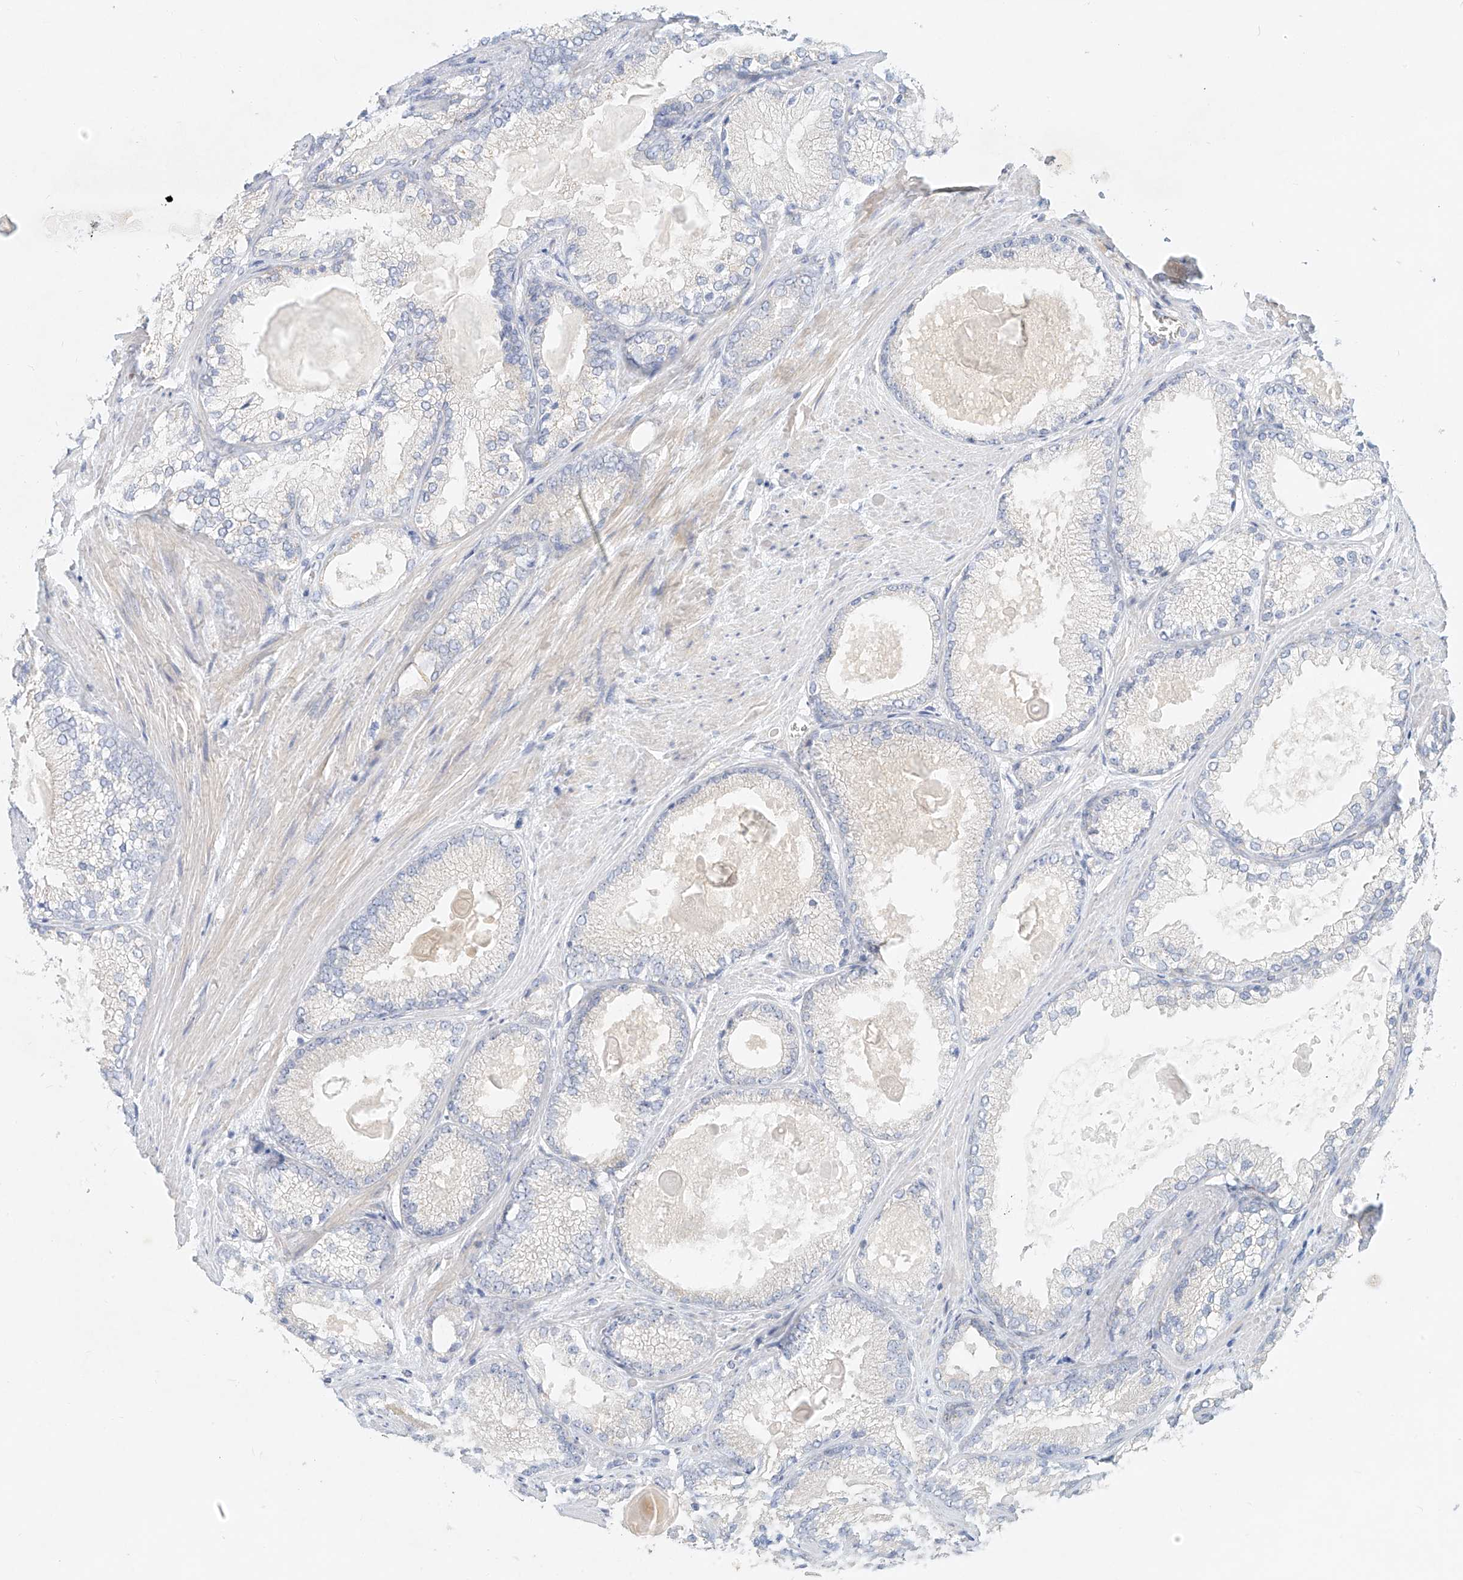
{"staining": {"intensity": "negative", "quantity": "none", "location": "none"}, "tissue": "prostate cancer", "cell_type": "Tumor cells", "image_type": "cancer", "snomed": [{"axis": "morphology", "description": "Adenocarcinoma, High grade"}, {"axis": "topography", "description": "Prostate"}], "caption": "The image exhibits no significant staining in tumor cells of prostate cancer.", "gene": "SYTL3", "patient": {"sex": "male", "age": 66}}